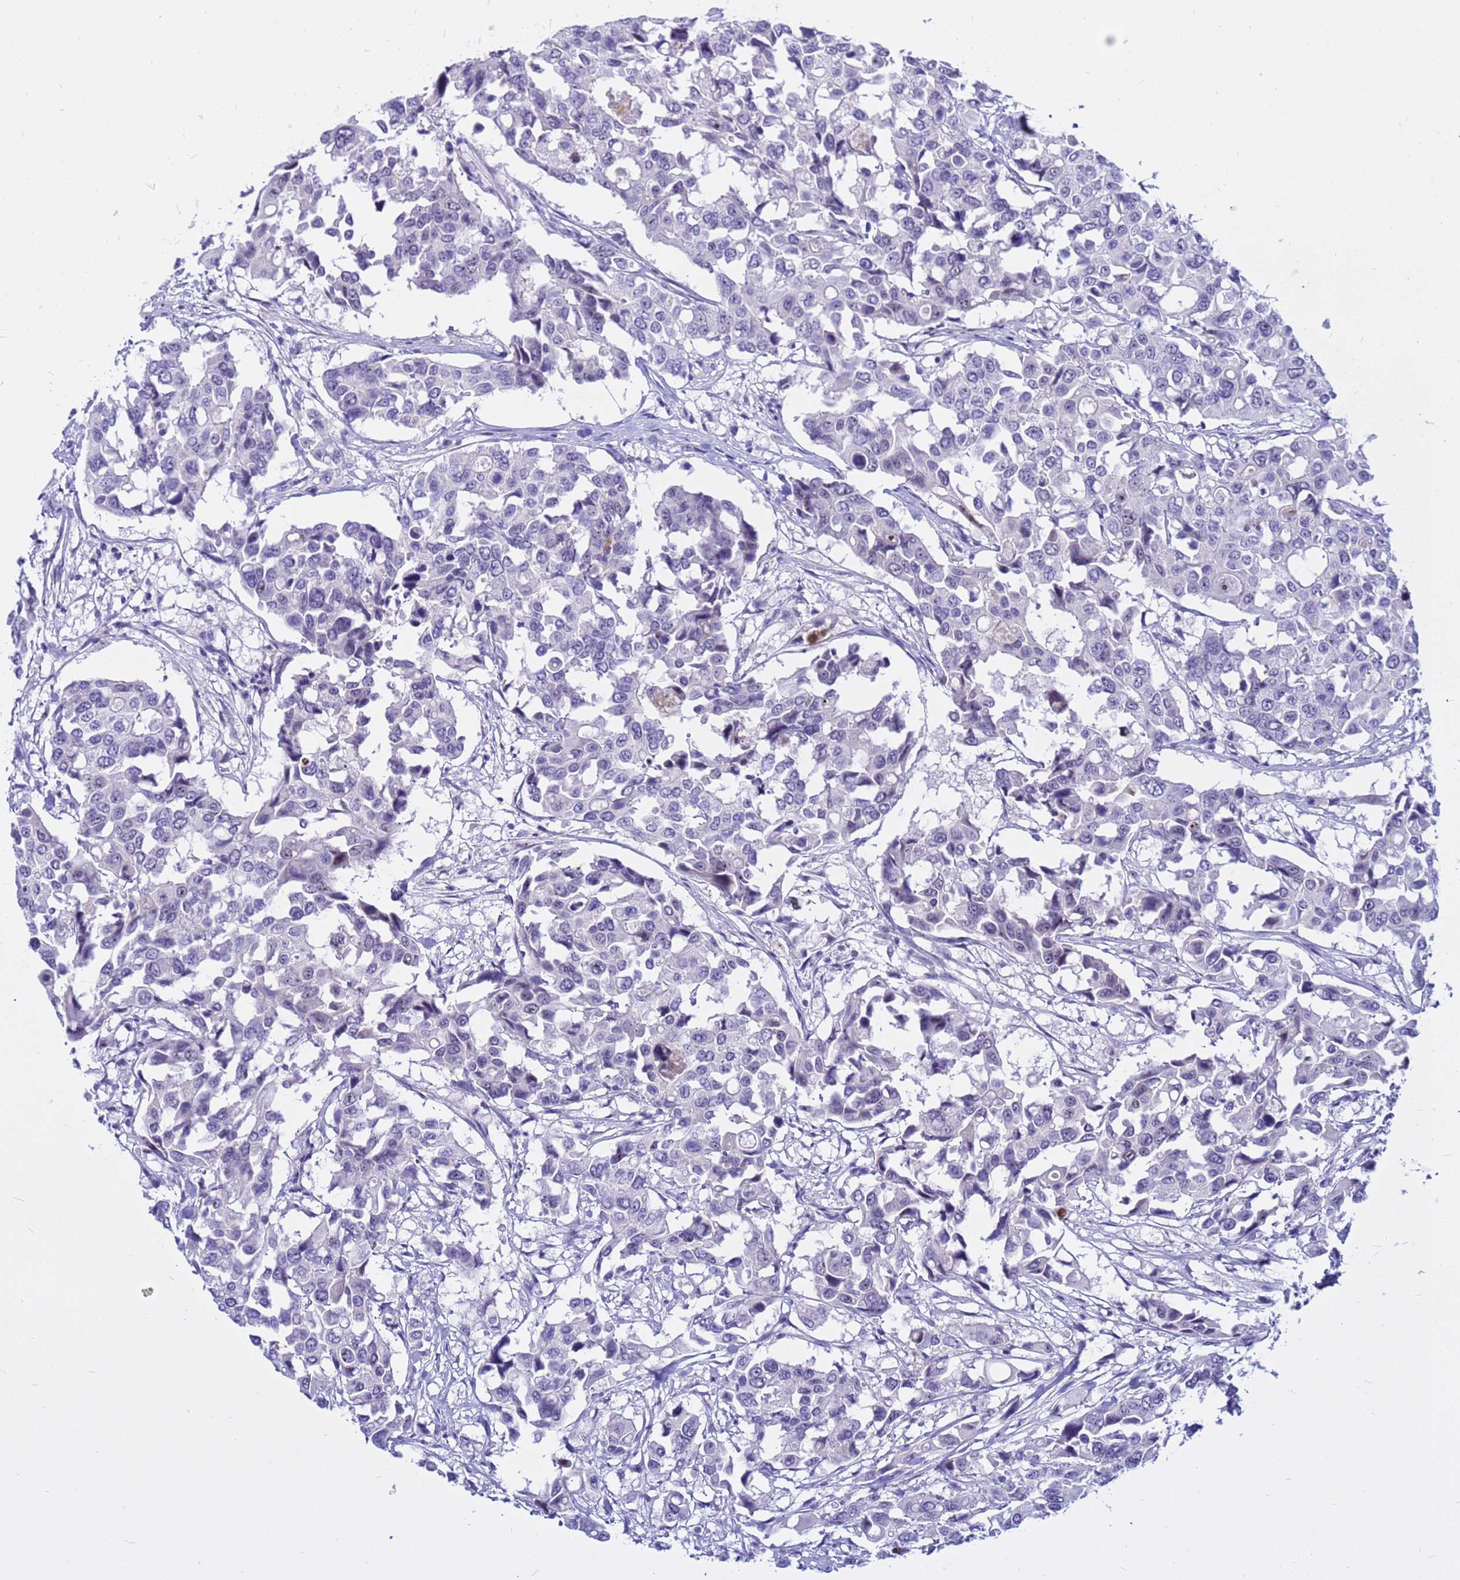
{"staining": {"intensity": "negative", "quantity": "none", "location": "none"}, "tissue": "colorectal cancer", "cell_type": "Tumor cells", "image_type": "cancer", "snomed": [{"axis": "morphology", "description": "Adenocarcinoma, NOS"}, {"axis": "topography", "description": "Colon"}], "caption": "DAB (3,3'-diaminobenzidine) immunohistochemical staining of human colorectal cancer shows no significant expression in tumor cells.", "gene": "DMRTC2", "patient": {"sex": "male", "age": 77}}